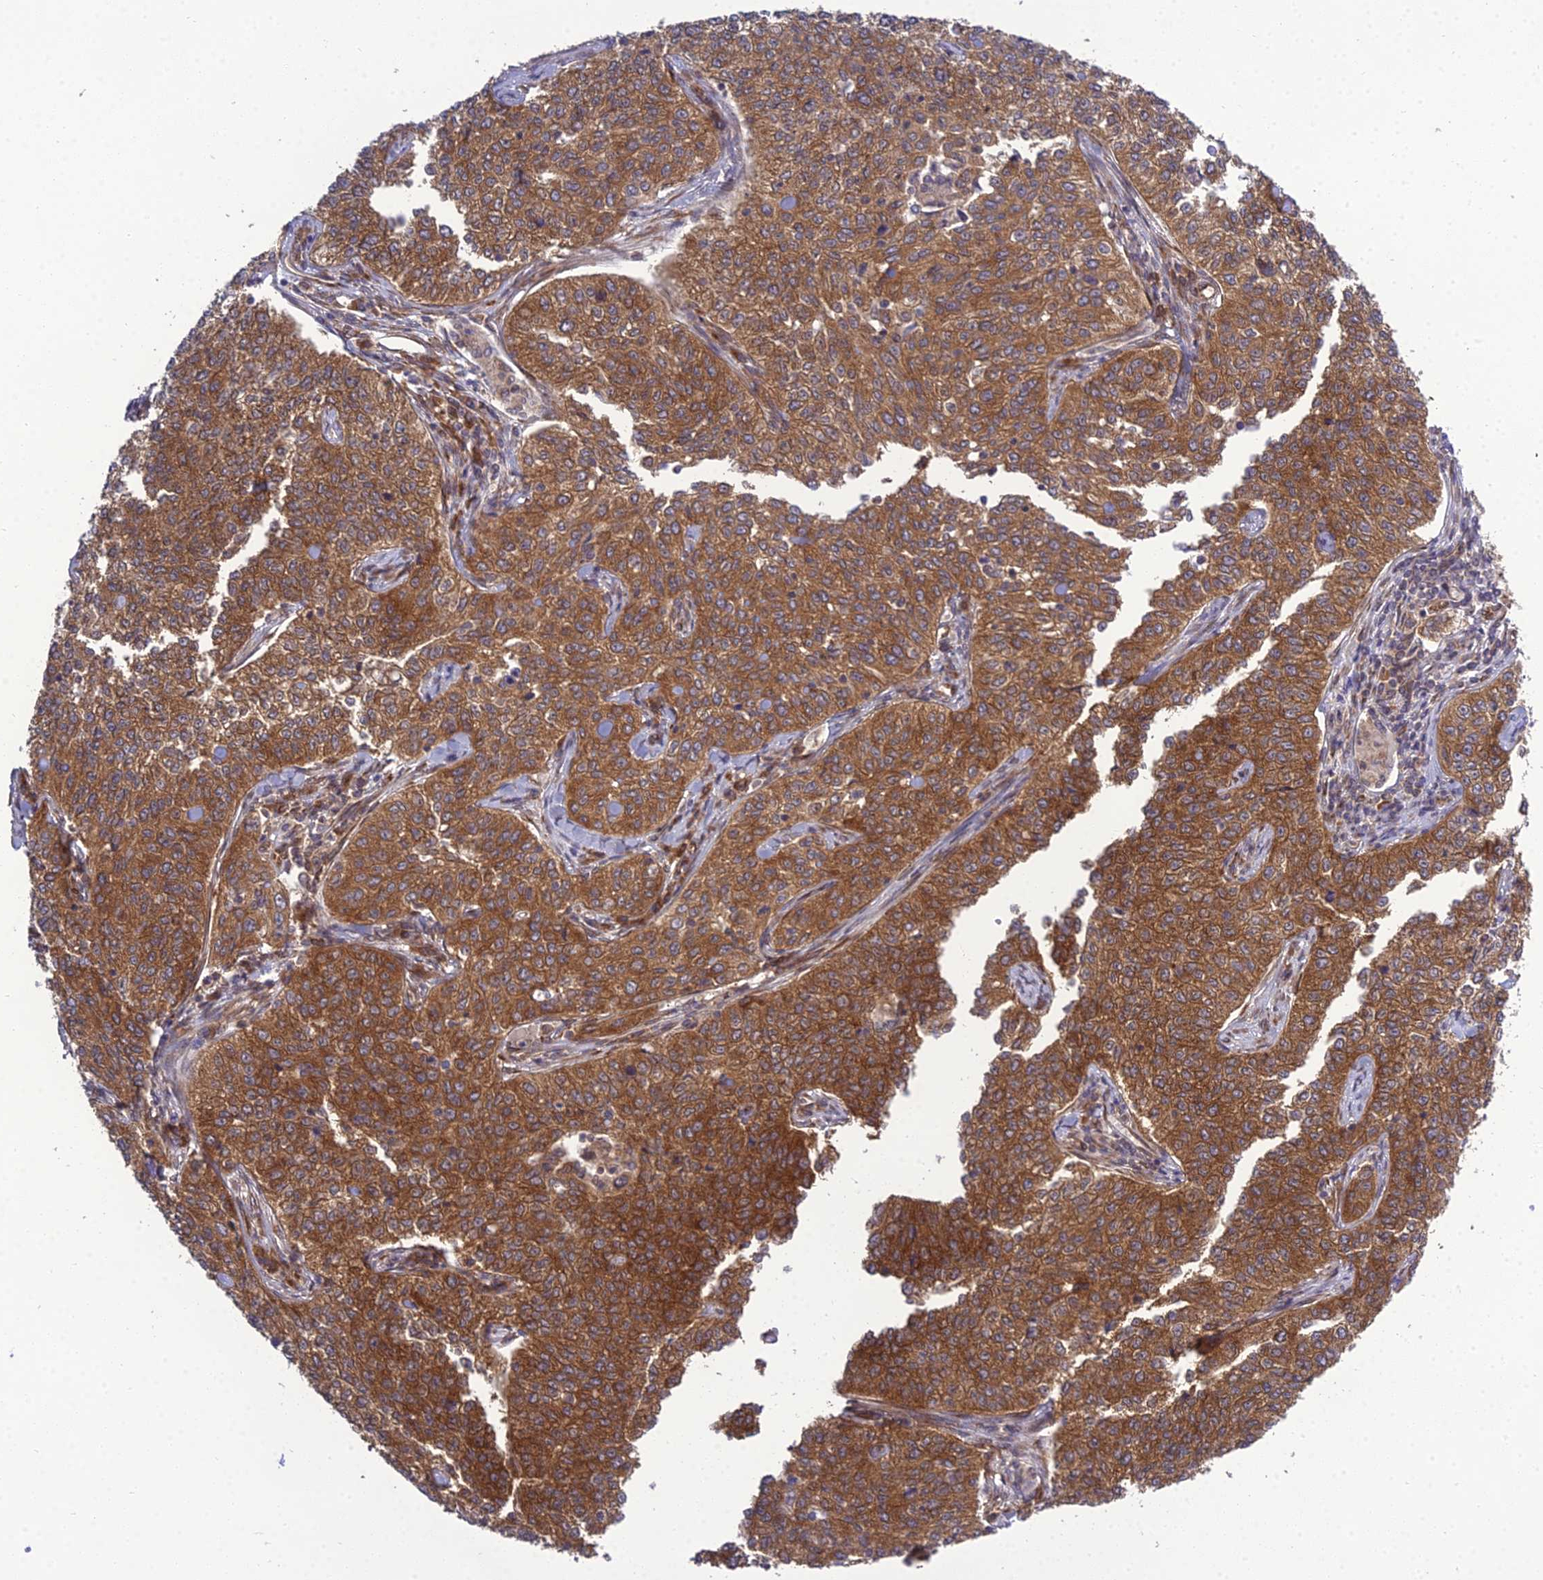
{"staining": {"intensity": "strong", "quantity": ">75%", "location": "cytoplasmic/membranous"}, "tissue": "cervical cancer", "cell_type": "Tumor cells", "image_type": "cancer", "snomed": [{"axis": "morphology", "description": "Squamous cell carcinoma, NOS"}, {"axis": "topography", "description": "Cervix"}], "caption": "Human squamous cell carcinoma (cervical) stained for a protein (brown) reveals strong cytoplasmic/membranous positive expression in about >75% of tumor cells.", "gene": "DHCR7", "patient": {"sex": "female", "age": 35}}